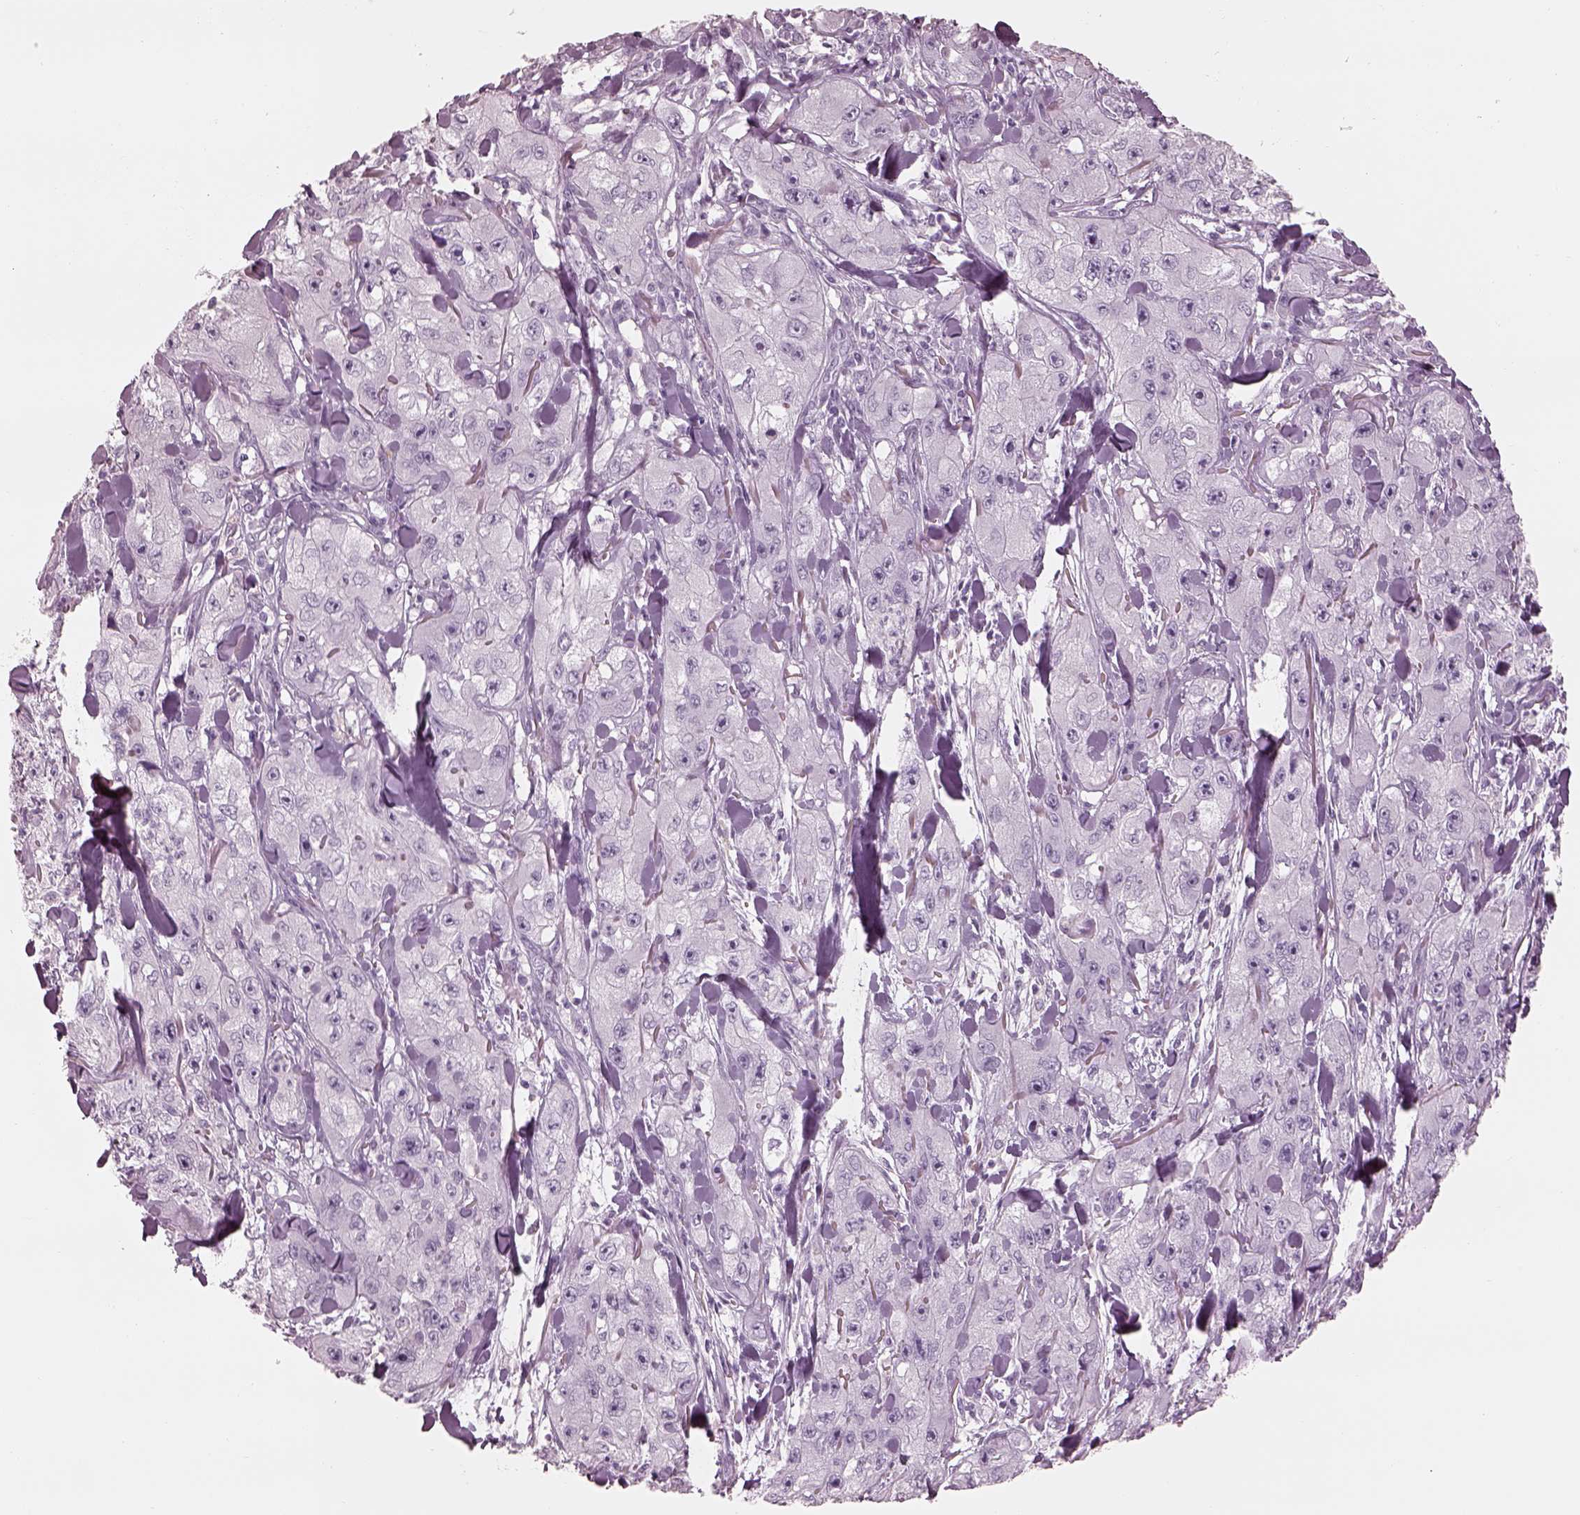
{"staining": {"intensity": "negative", "quantity": "none", "location": "none"}, "tissue": "skin cancer", "cell_type": "Tumor cells", "image_type": "cancer", "snomed": [{"axis": "morphology", "description": "Squamous cell carcinoma, NOS"}, {"axis": "topography", "description": "Skin"}, {"axis": "topography", "description": "Subcutis"}], "caption": "Skin squamous cell carcinoma was stained to show a protein in brown. There is no significant staining in tumor cells.", "gene": "RSPH9", "patient": {"sex": "male", "age": 73}}